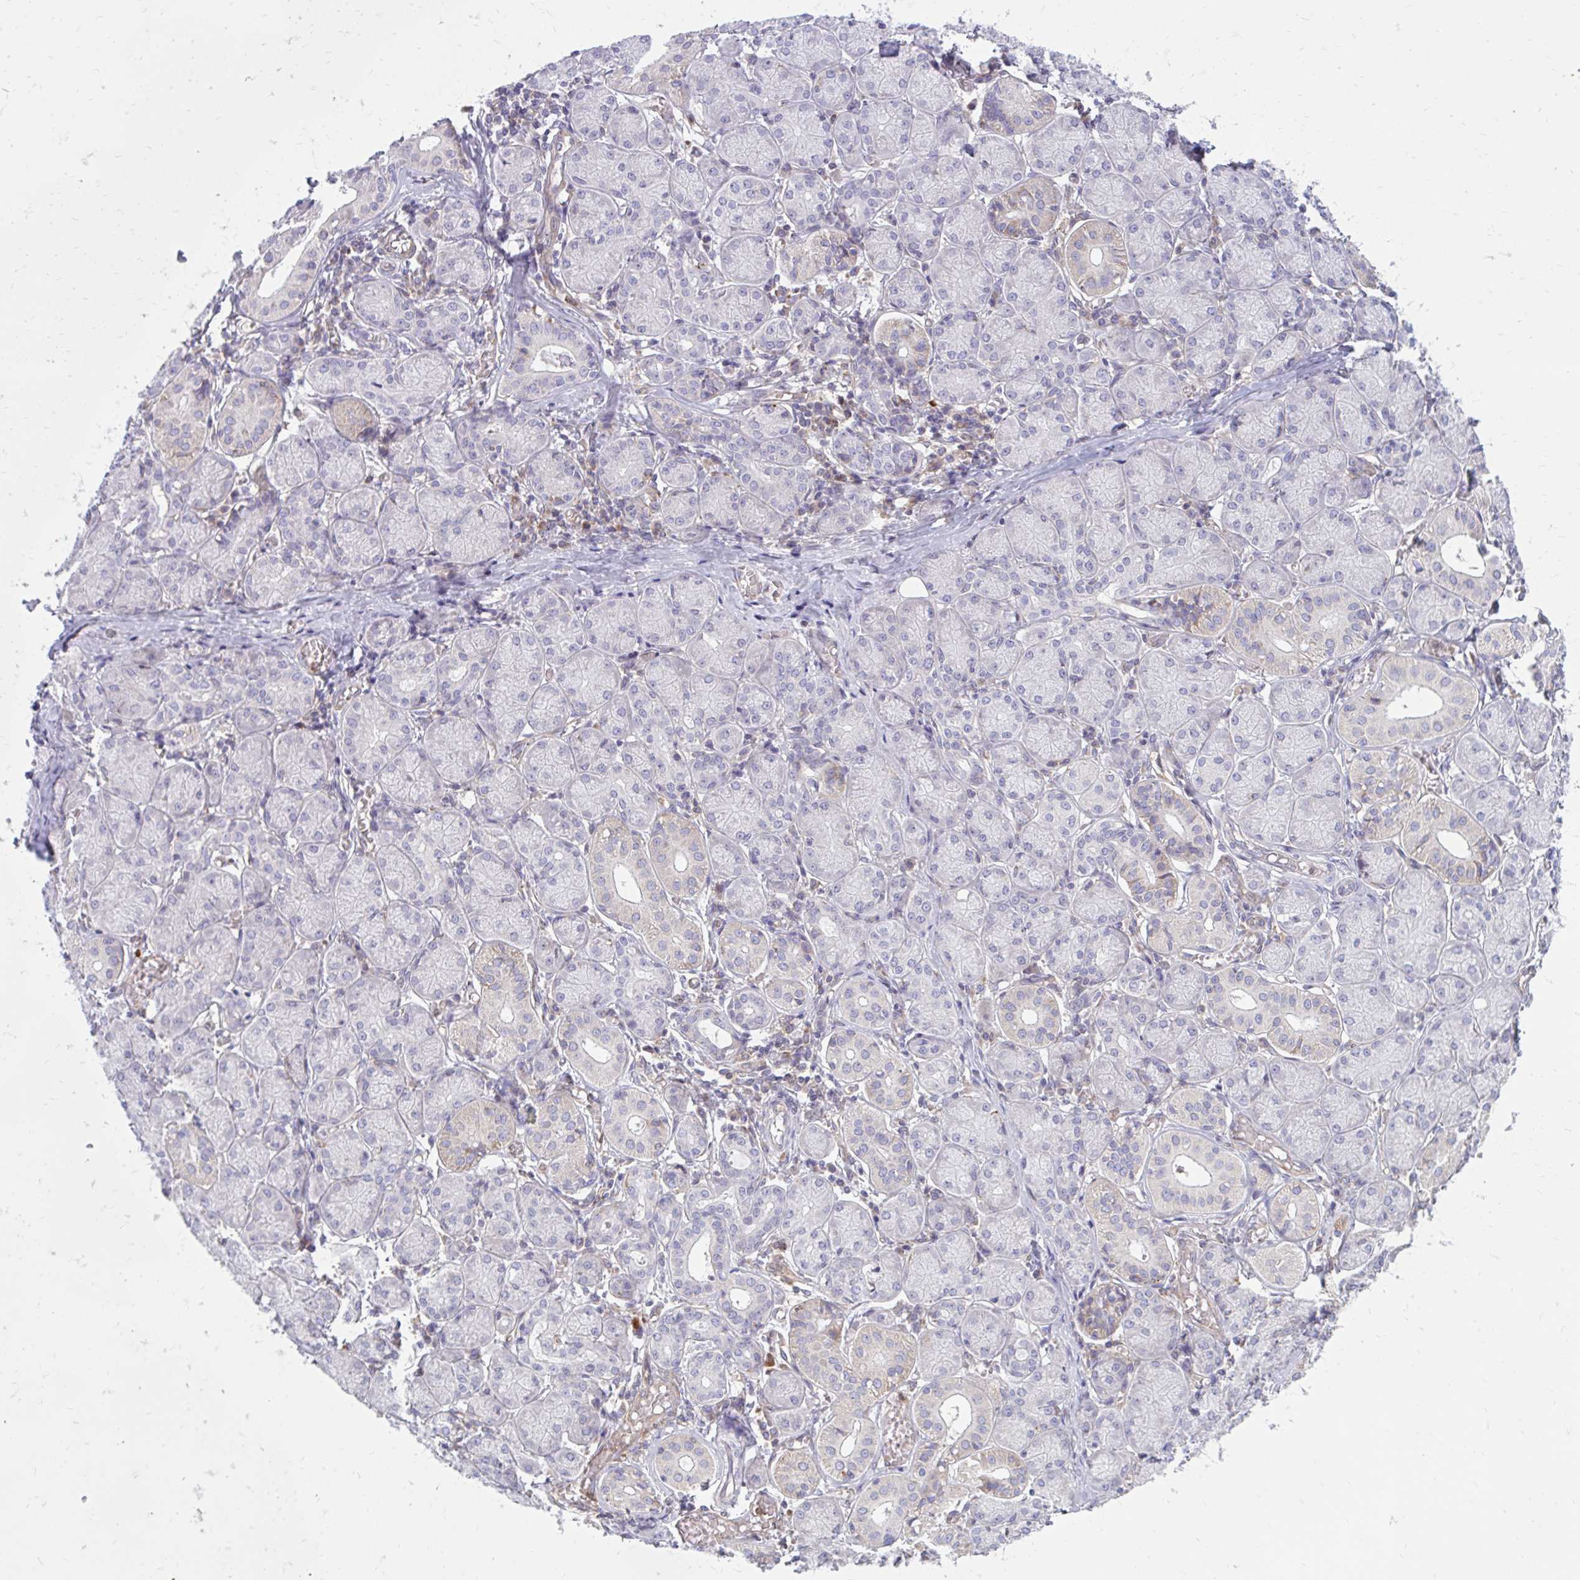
{"staining": {"intensity": "negative", "quantity": "none", "location": "none"}, "tissue": "salivary gland", "cell_type": "Glandular cells", "image_type": "normal", "snomed": [{"axis": "morphology", "description": "Normal tissue, NOS"}, {"axis": "topography", "description": "Salivary gland"}], "caption": "Protein analysis of benign salivary gland demonstrates no significant staining in glandular cells. (DAB (3,3'-diaminobenzidine) IHC, high magnification).", "gene": "ASAP1", "patient": {"sex": "female", "age": 24}}